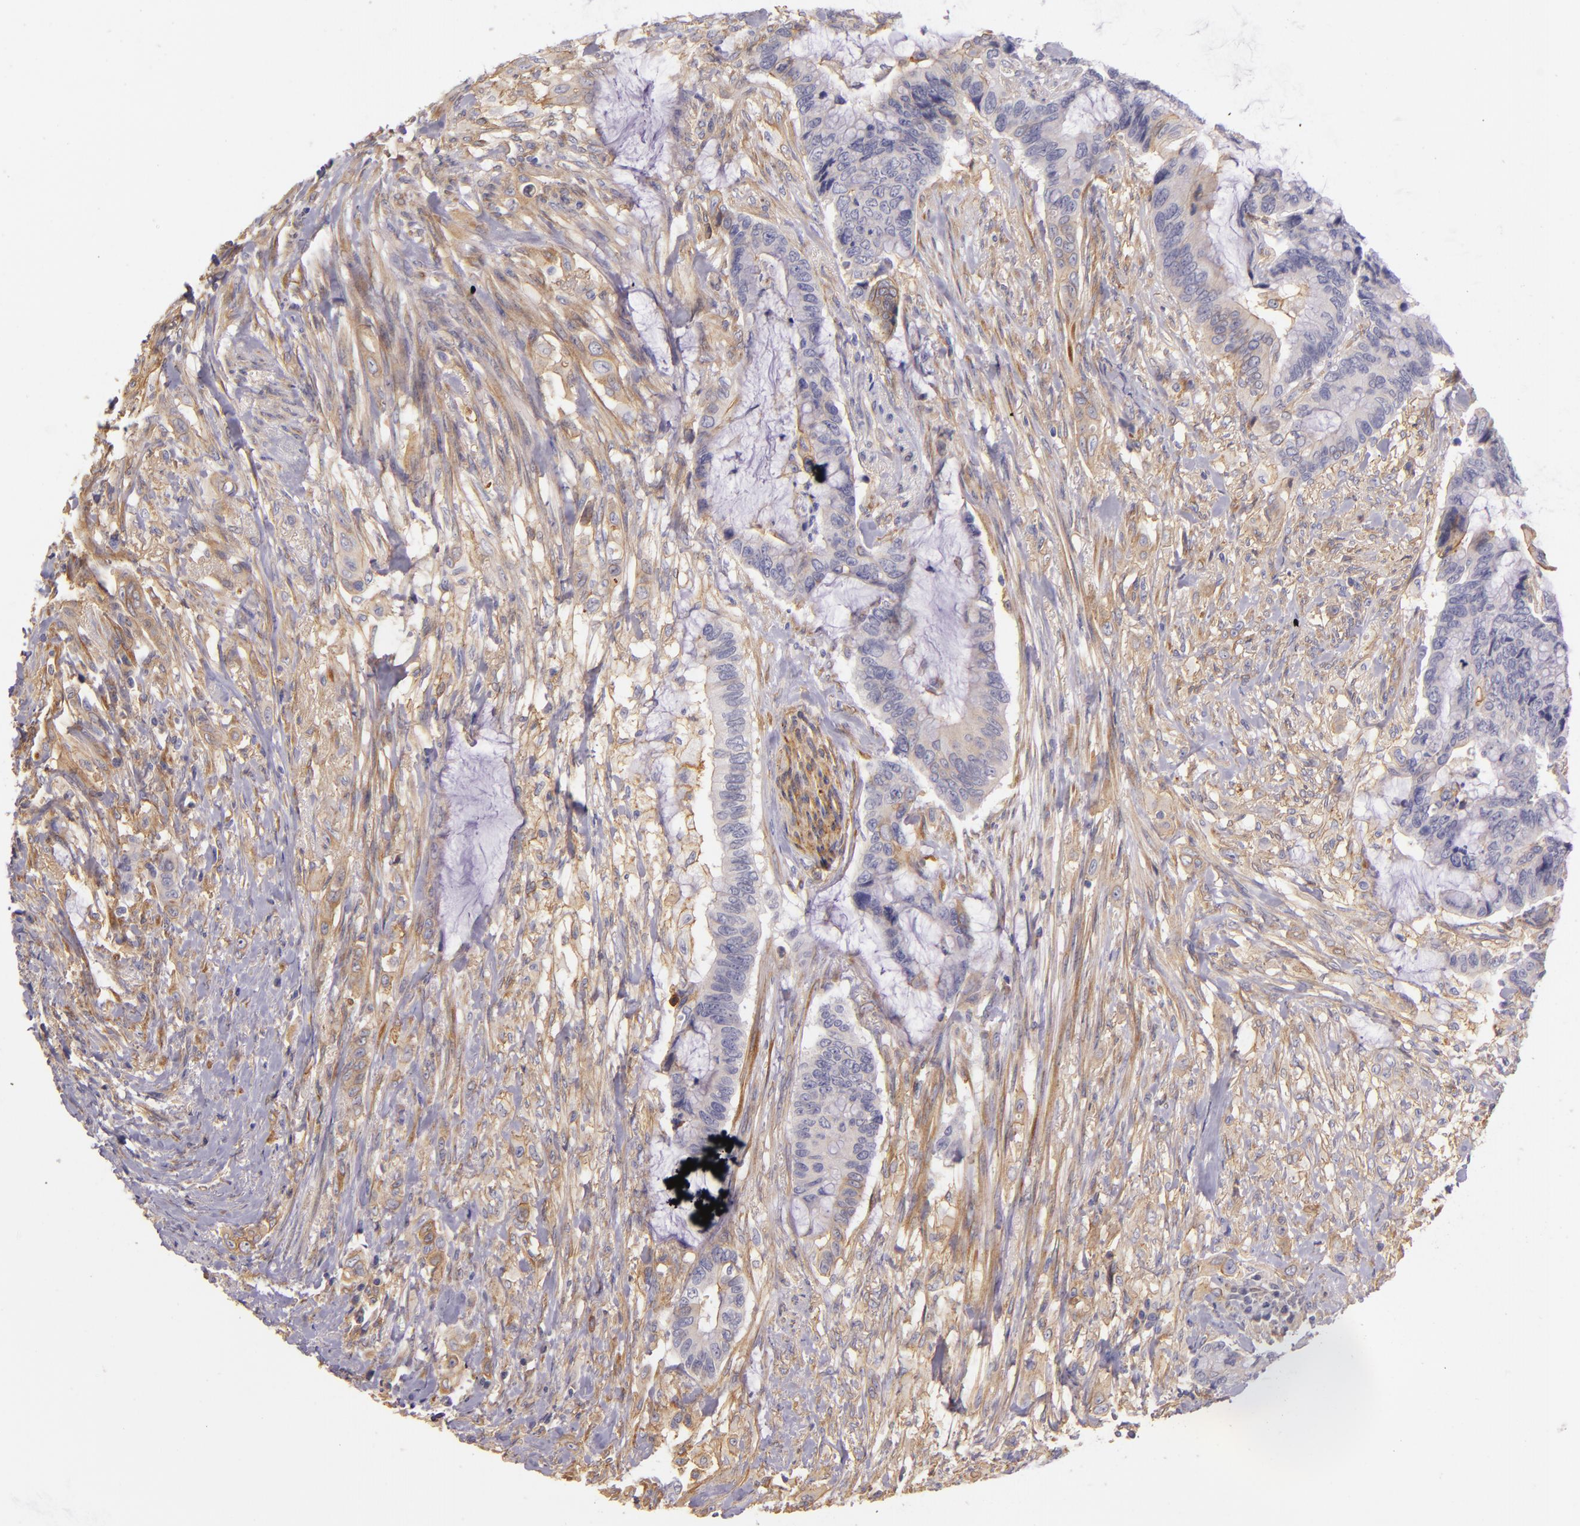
{"staining": {"intensity": "moderate", "quantity": "<25%", "location": "cytoplasmic/membranous"}, "tissue": "colorectal cancer", "cell_type": "Tumor cells", "image_type": "cancer", "snomed": [{"axis": "morphology", "description": "Adenocarcinoma, NOS"}, {"axis": "topography", "description": "Rectum"}], "caption": "Tumor cells reveal moderate cytoplasmic/membranous staining in about <25% of cells in colorectal cancer.", "gene": "CTSF", "patient": {"sex": "female", "age": 59}}